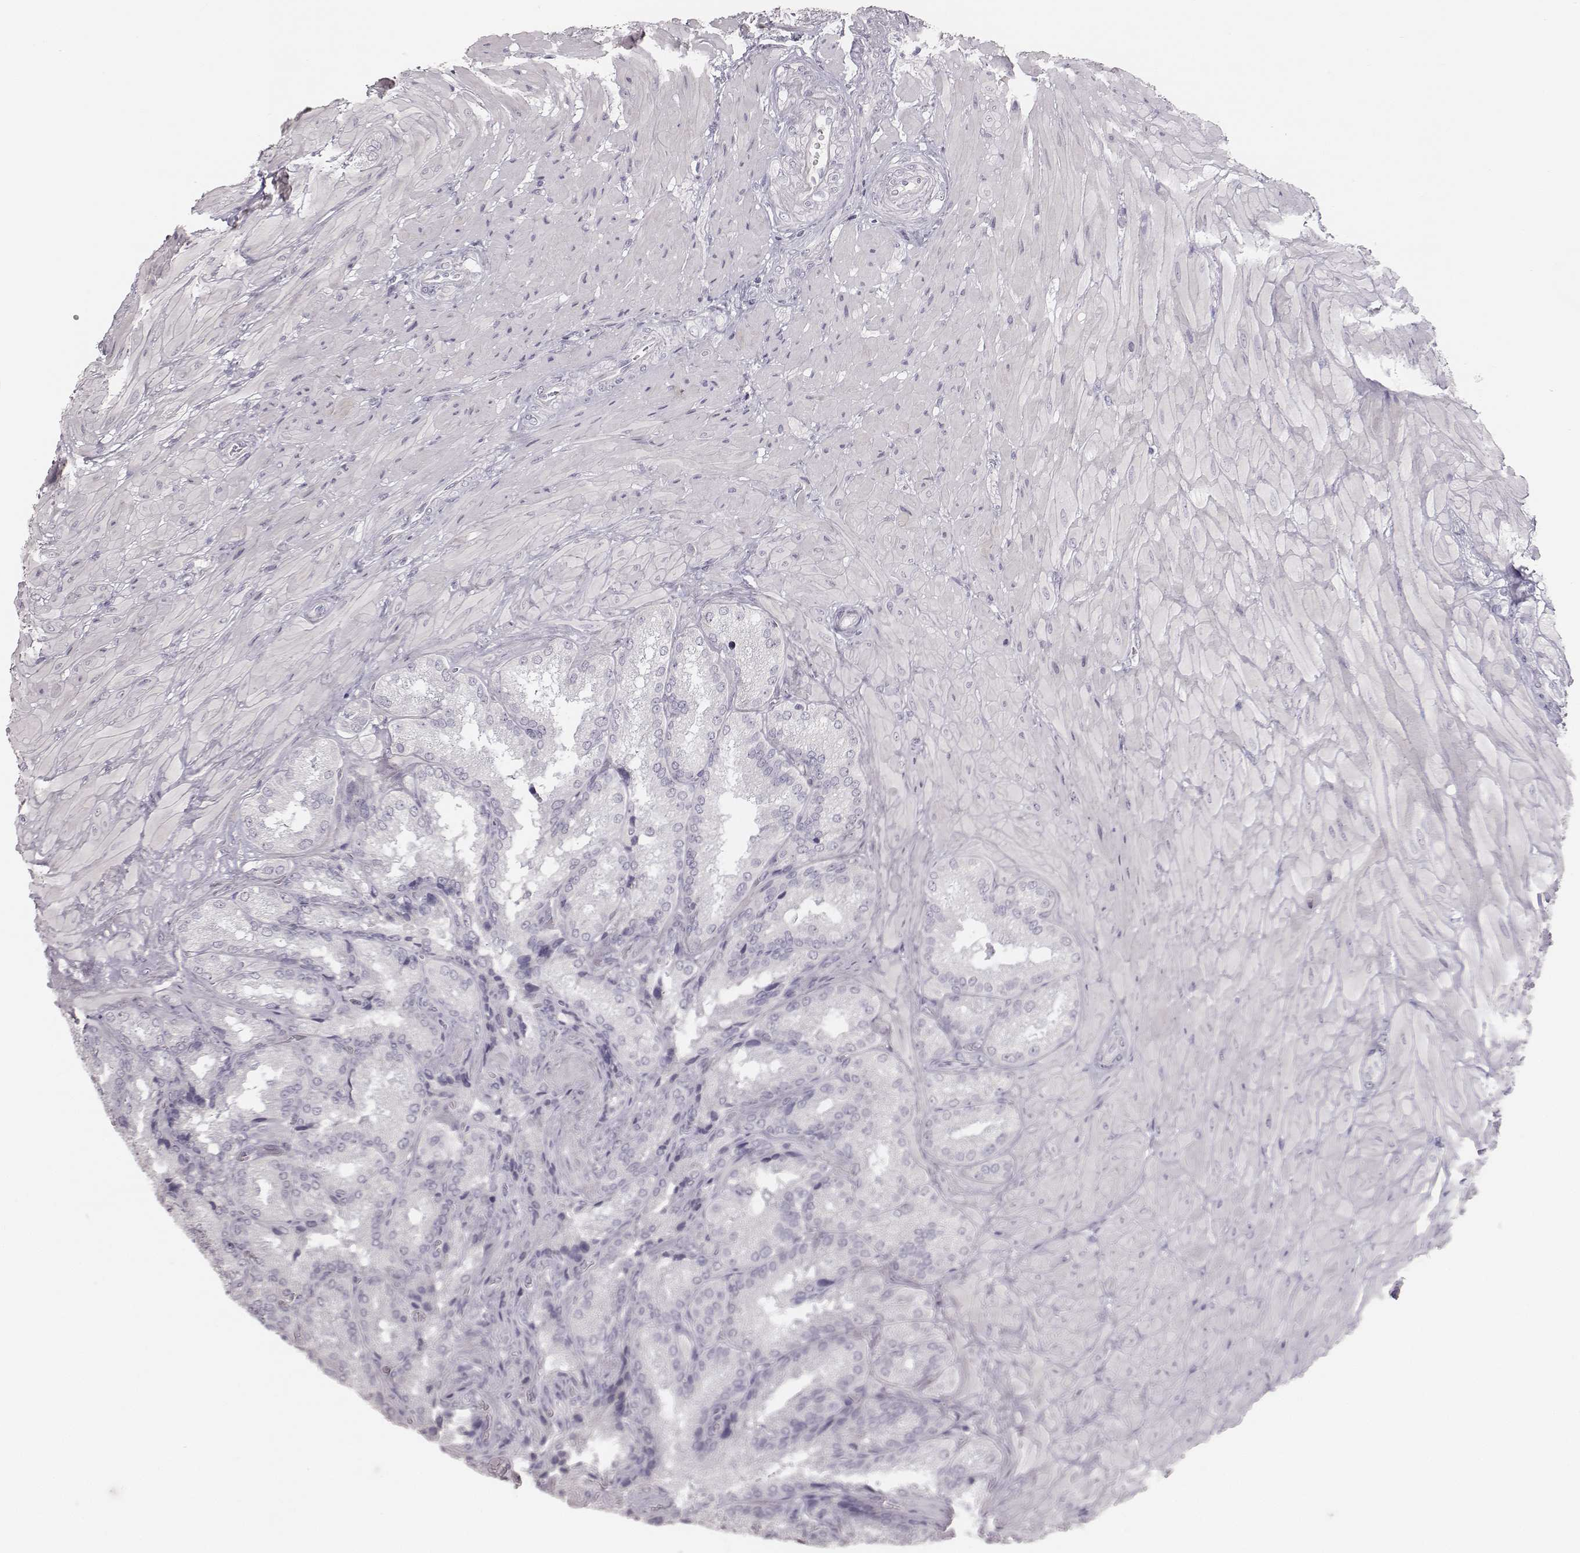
{"staining": {"intensity": "negative", "quantity": "none", "location": "none"}, "tissue": "seminal vesicle", "cell_type": "Glandular cells", "image_type": "normal", "snomed": [{"axis": "morphology", "description": "Normal tissue, NOS"}, {"axis": "topography", "description": "Seminal veicle"}], "caption": "Glandular cells are negative for protein expression in benign human seminal vesicle. (DAB (3,3'-diaminobenzidine) IHC, high magnification).", "gene": "MYH6", "patient": {"sex": "male", "age": 37}}